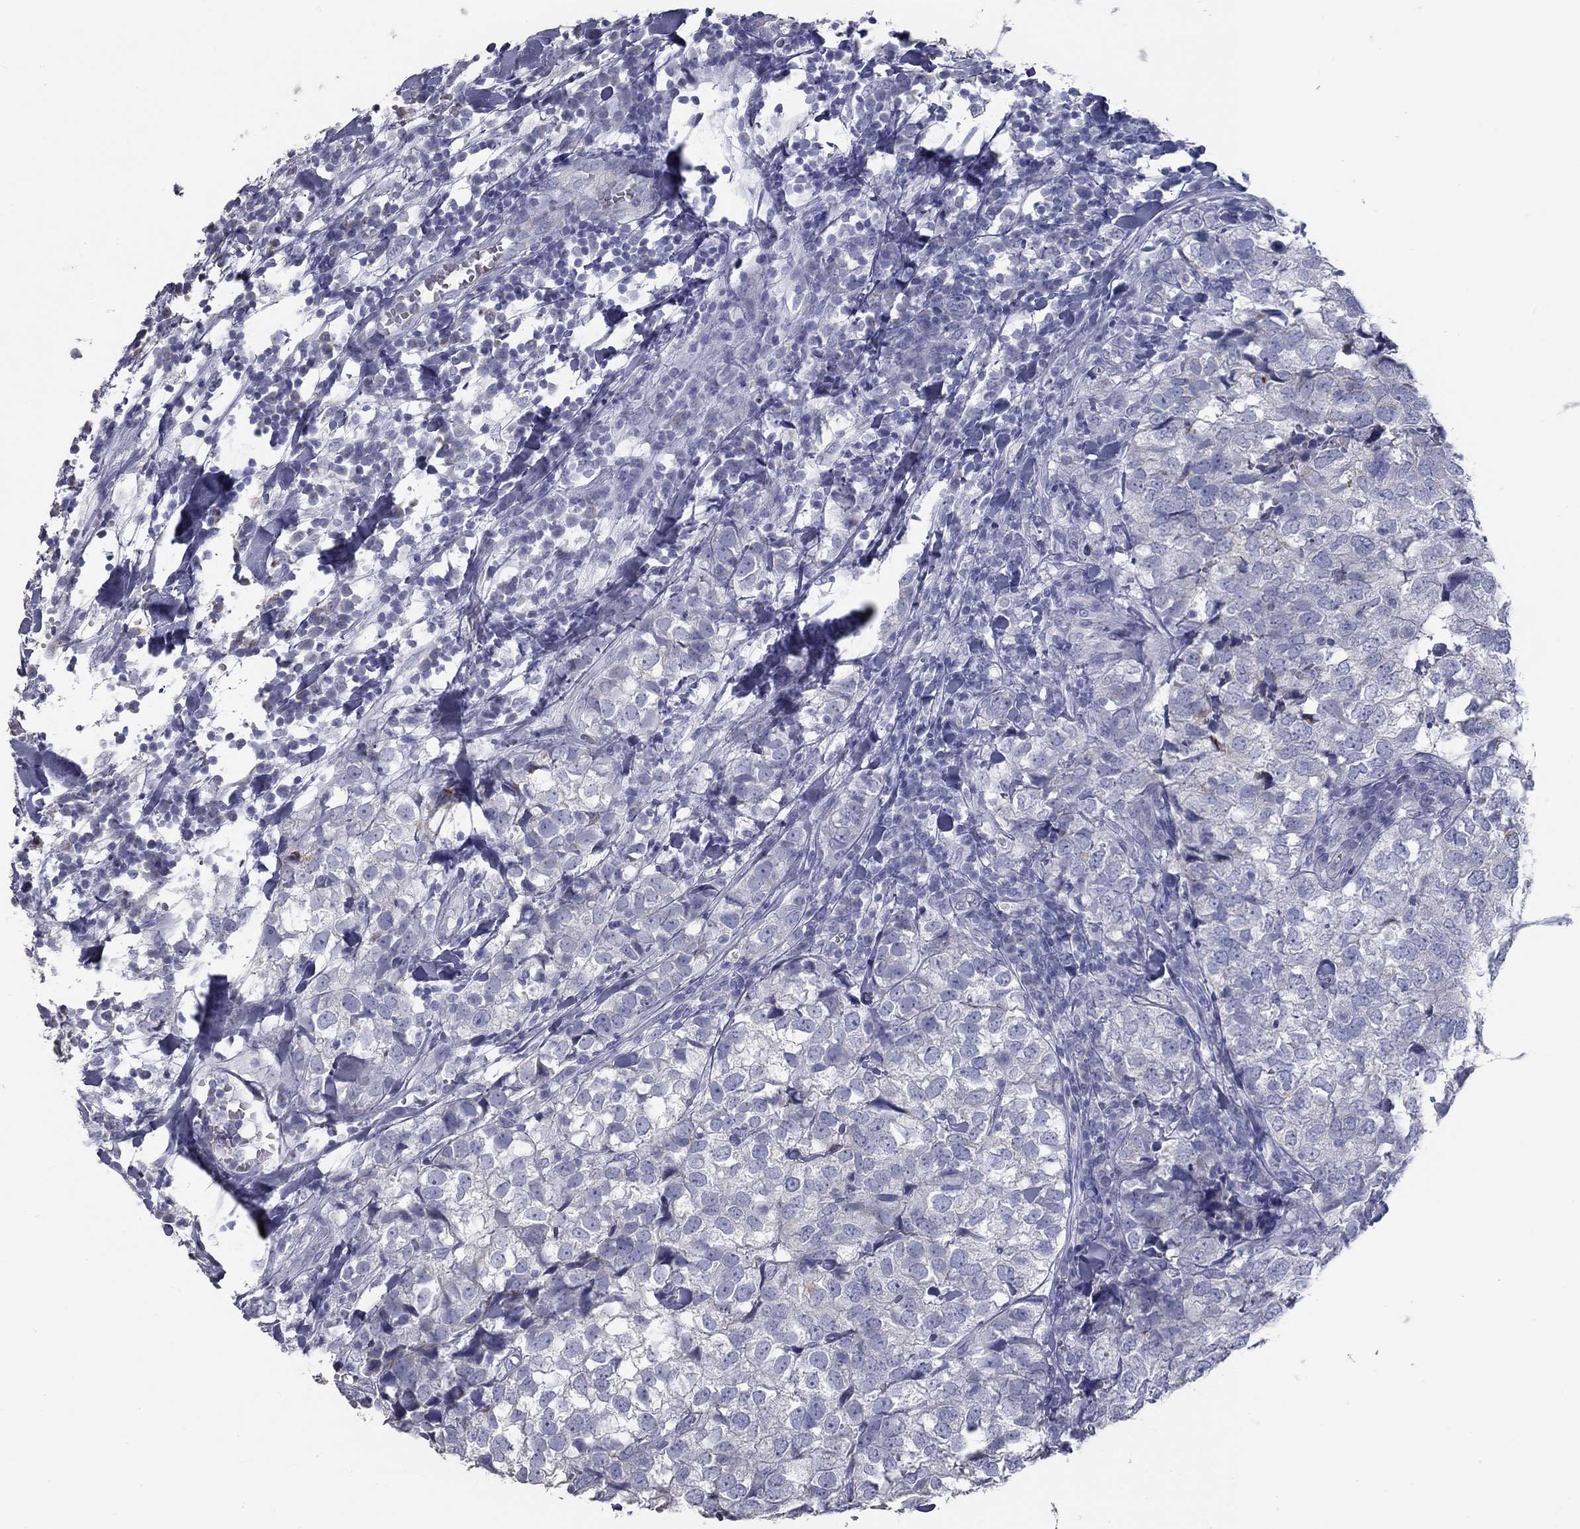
{"staining": {"intensity": "negative", "quantity": "none", "location": "none"}, "tissue": "breast cancer", "cell_type": "Tumor cells", "image_type": "cancer", "snomed": [{"axis": "morphology", "description": "Duct carcinoma"}, {"axis": "topography", "description": "Breast"}], "caption": "Breast cancer stained for a protein using IHC demonstrates no staining tumor cells.", "gene": "TAC1", "patient": {"sex": "female", "age": 30}}